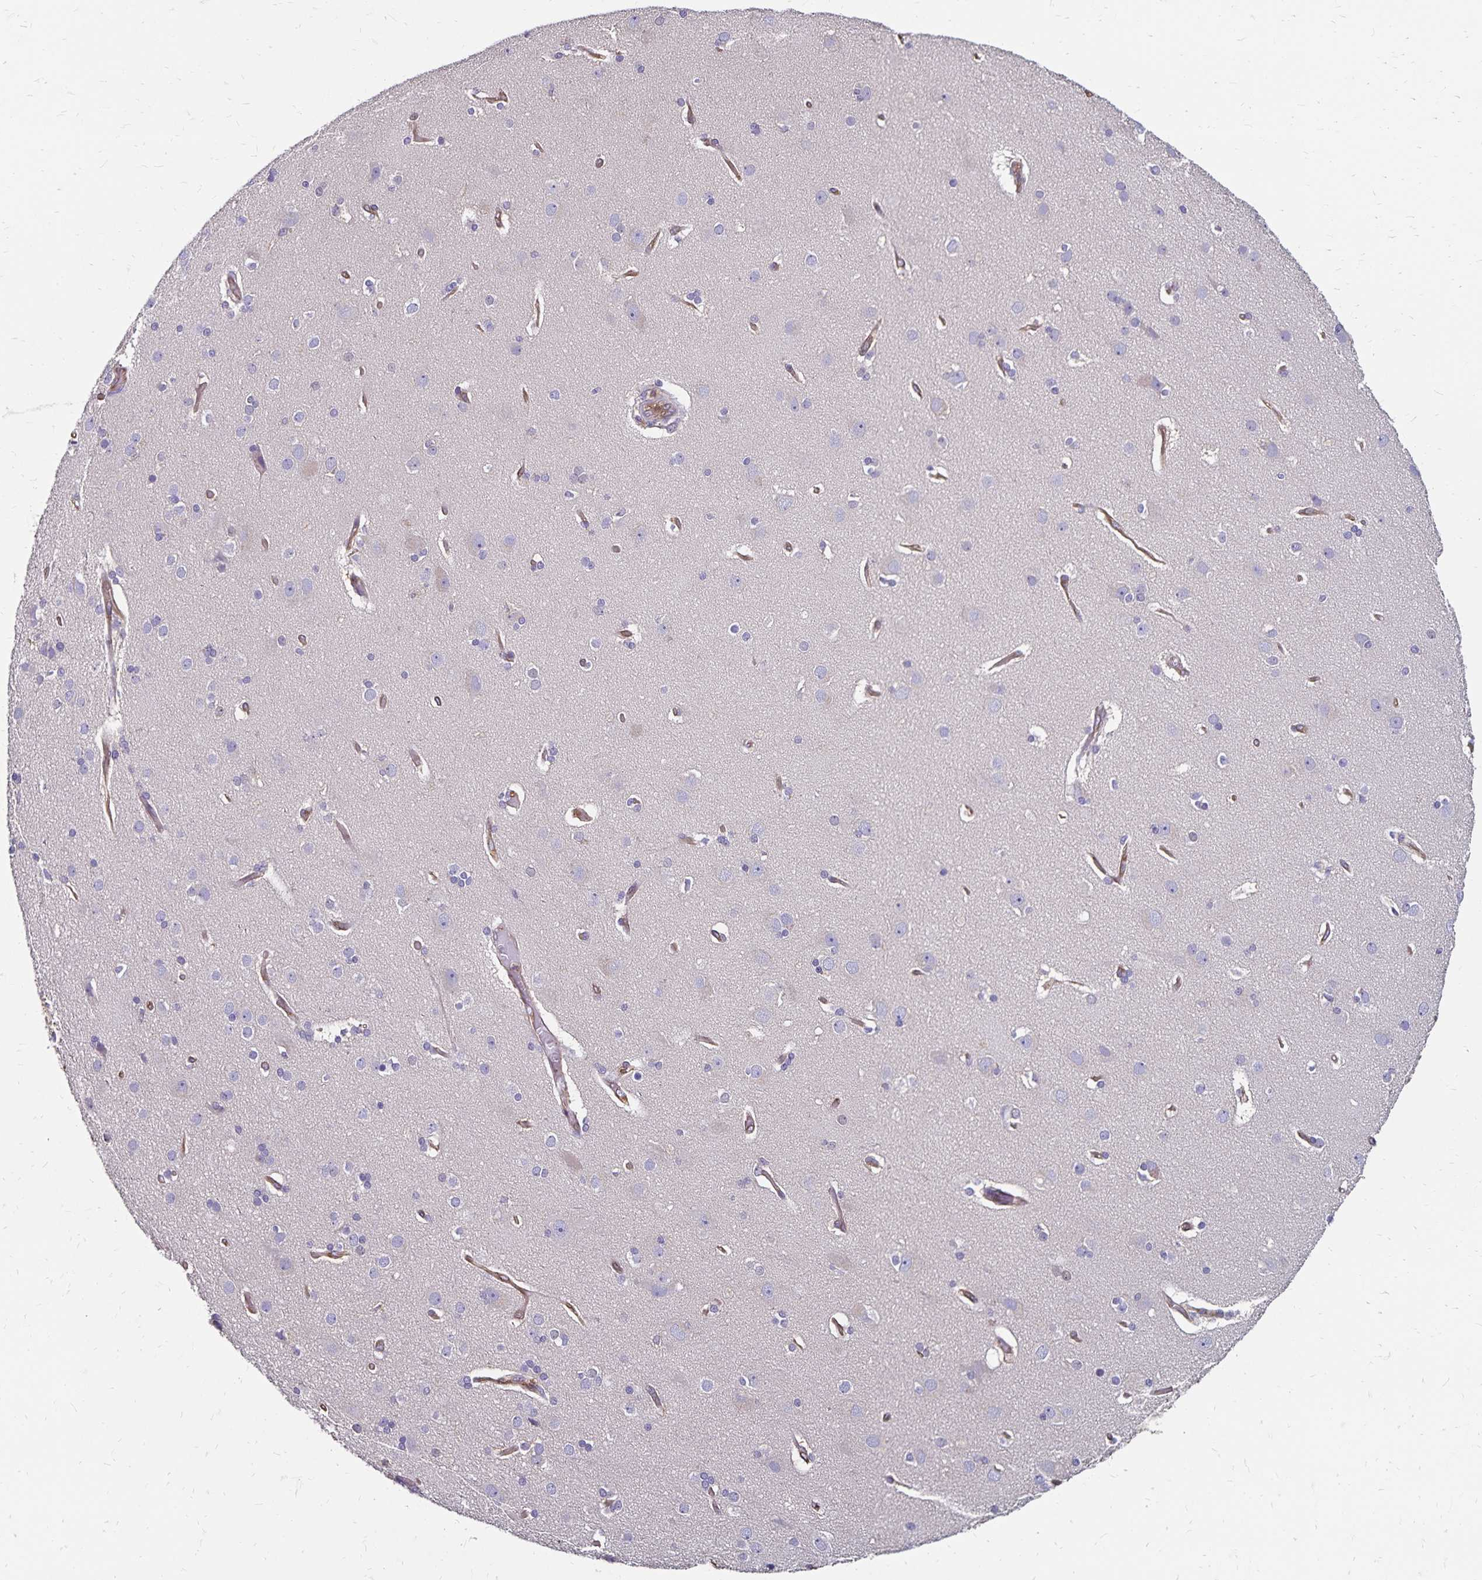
{"staining": {"intensity": "negative", "quantity": "none", "location": "none"}, "tissue": "cerebral cortex", "cell_type": "Endothelial cells", "image_type": "normal", "snomed": [{"axis": "morphology", "description": "Normal tissue, NOS"}, {"axis": "morphology", "description": "Glioma, malignant, High grade"}, {"axis": "topography", "description": "Cerebral cortex"}], "caption": "Micrograph shows no significant protein staining in endothelial cells of unremarkable cerebral cortex.", "gene": "RPRML", "patient": {"sex": "male", "age": 71}}